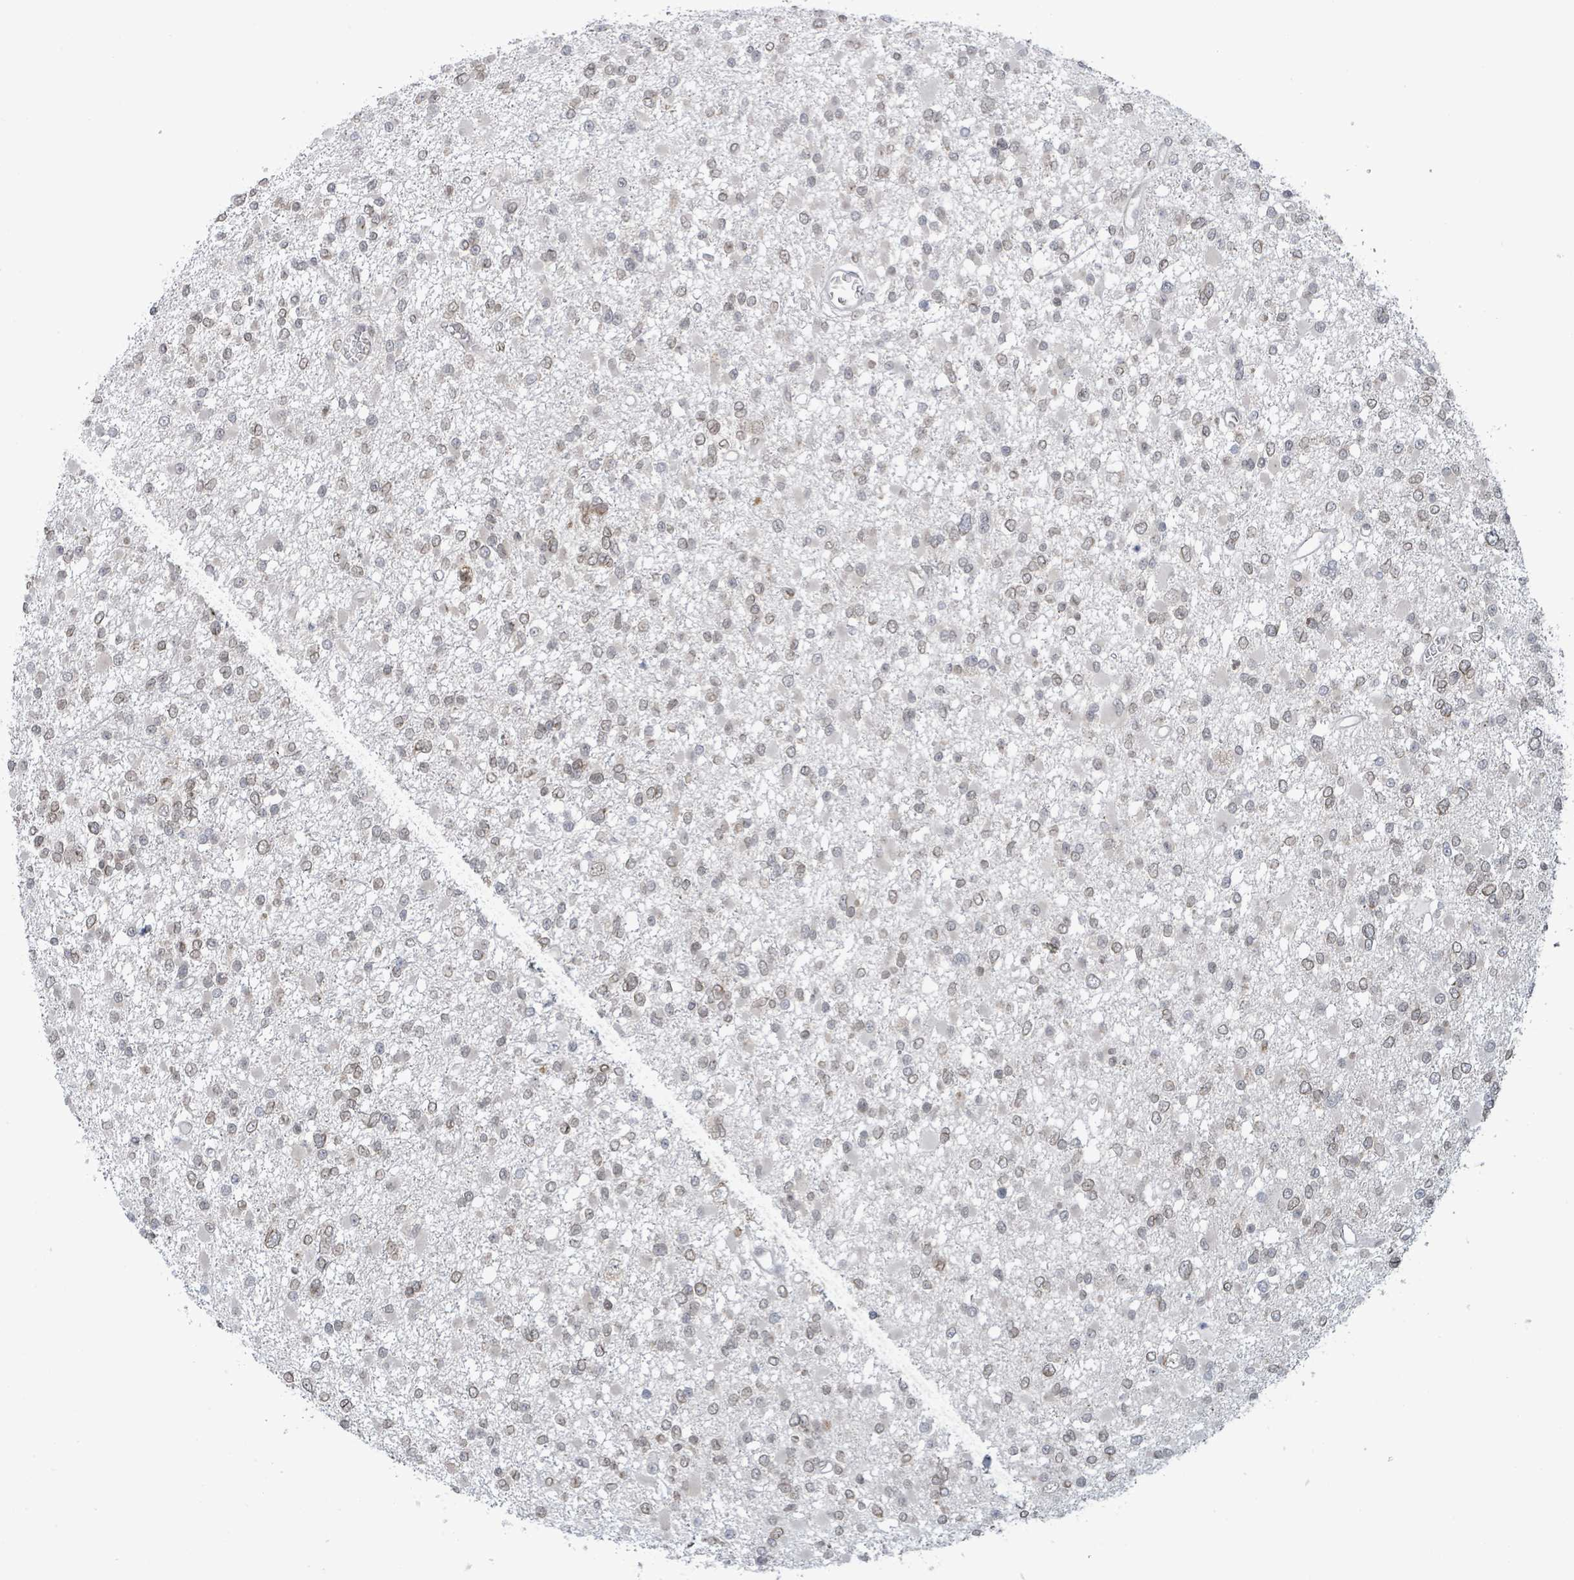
{"staining": {"intensity": "weak", "quantity": "25%-75%", "location": "nuclear"}, "tissue": "glioma", "cell_type": "Tumor cells", "image_type": "cancer", "snomed": [{"axis": "morphology", "description": "Glioma, malignant, Low grade"}, {"axis": "topography", "description": "Brain"}], "caption": "DAB (3,3'-diaminobenzidine) immunohistochemical staining of malignant low-grade glioma displays weak nuclear protein expression in approximately 25%-75% of tumor cells.", "gene": "SBF2", "patient": {"sex": "female", "age": 22}}